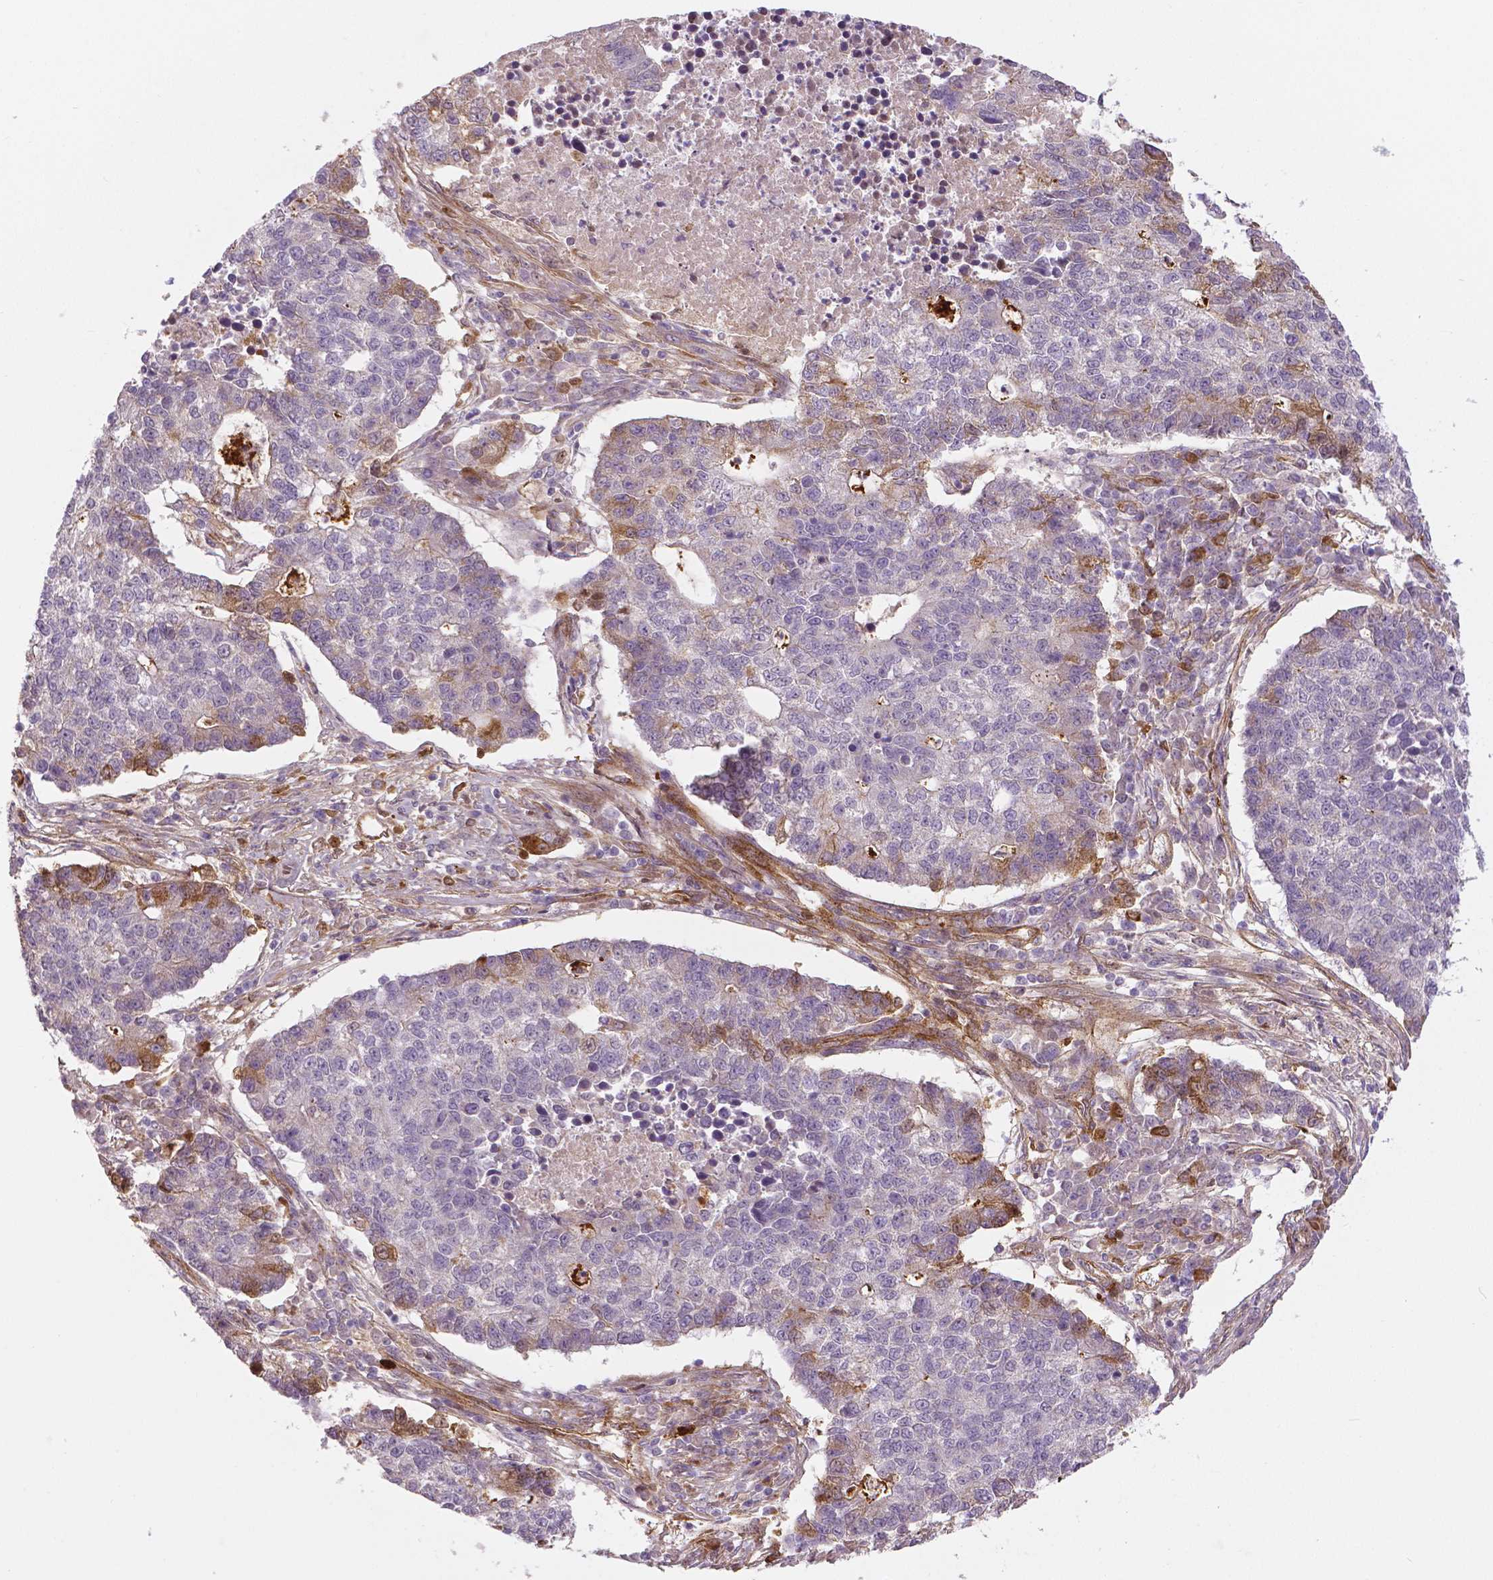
{"staining": {"intensity": "moderate", "quantity": "<25%", "location": "cytoplasmic/membranous"}, "tissue": "lung cancer", "cell_type": "Tumor cells", "image_type": "cancer", "snomed": [{"axis": "morphology", "description": "Adenocarcinoma, NOS"}, {"axis": "topography", "description": "Lung"}], "caption": "An immunohistochemistry image of tumor tissue is shown. Protein staining in brown labels moderate cytoplasmic/membranous positivity in lung cancer within tumor cells.", "gene": "FLT1", "patient": {"sex": "male", "age": 57}}